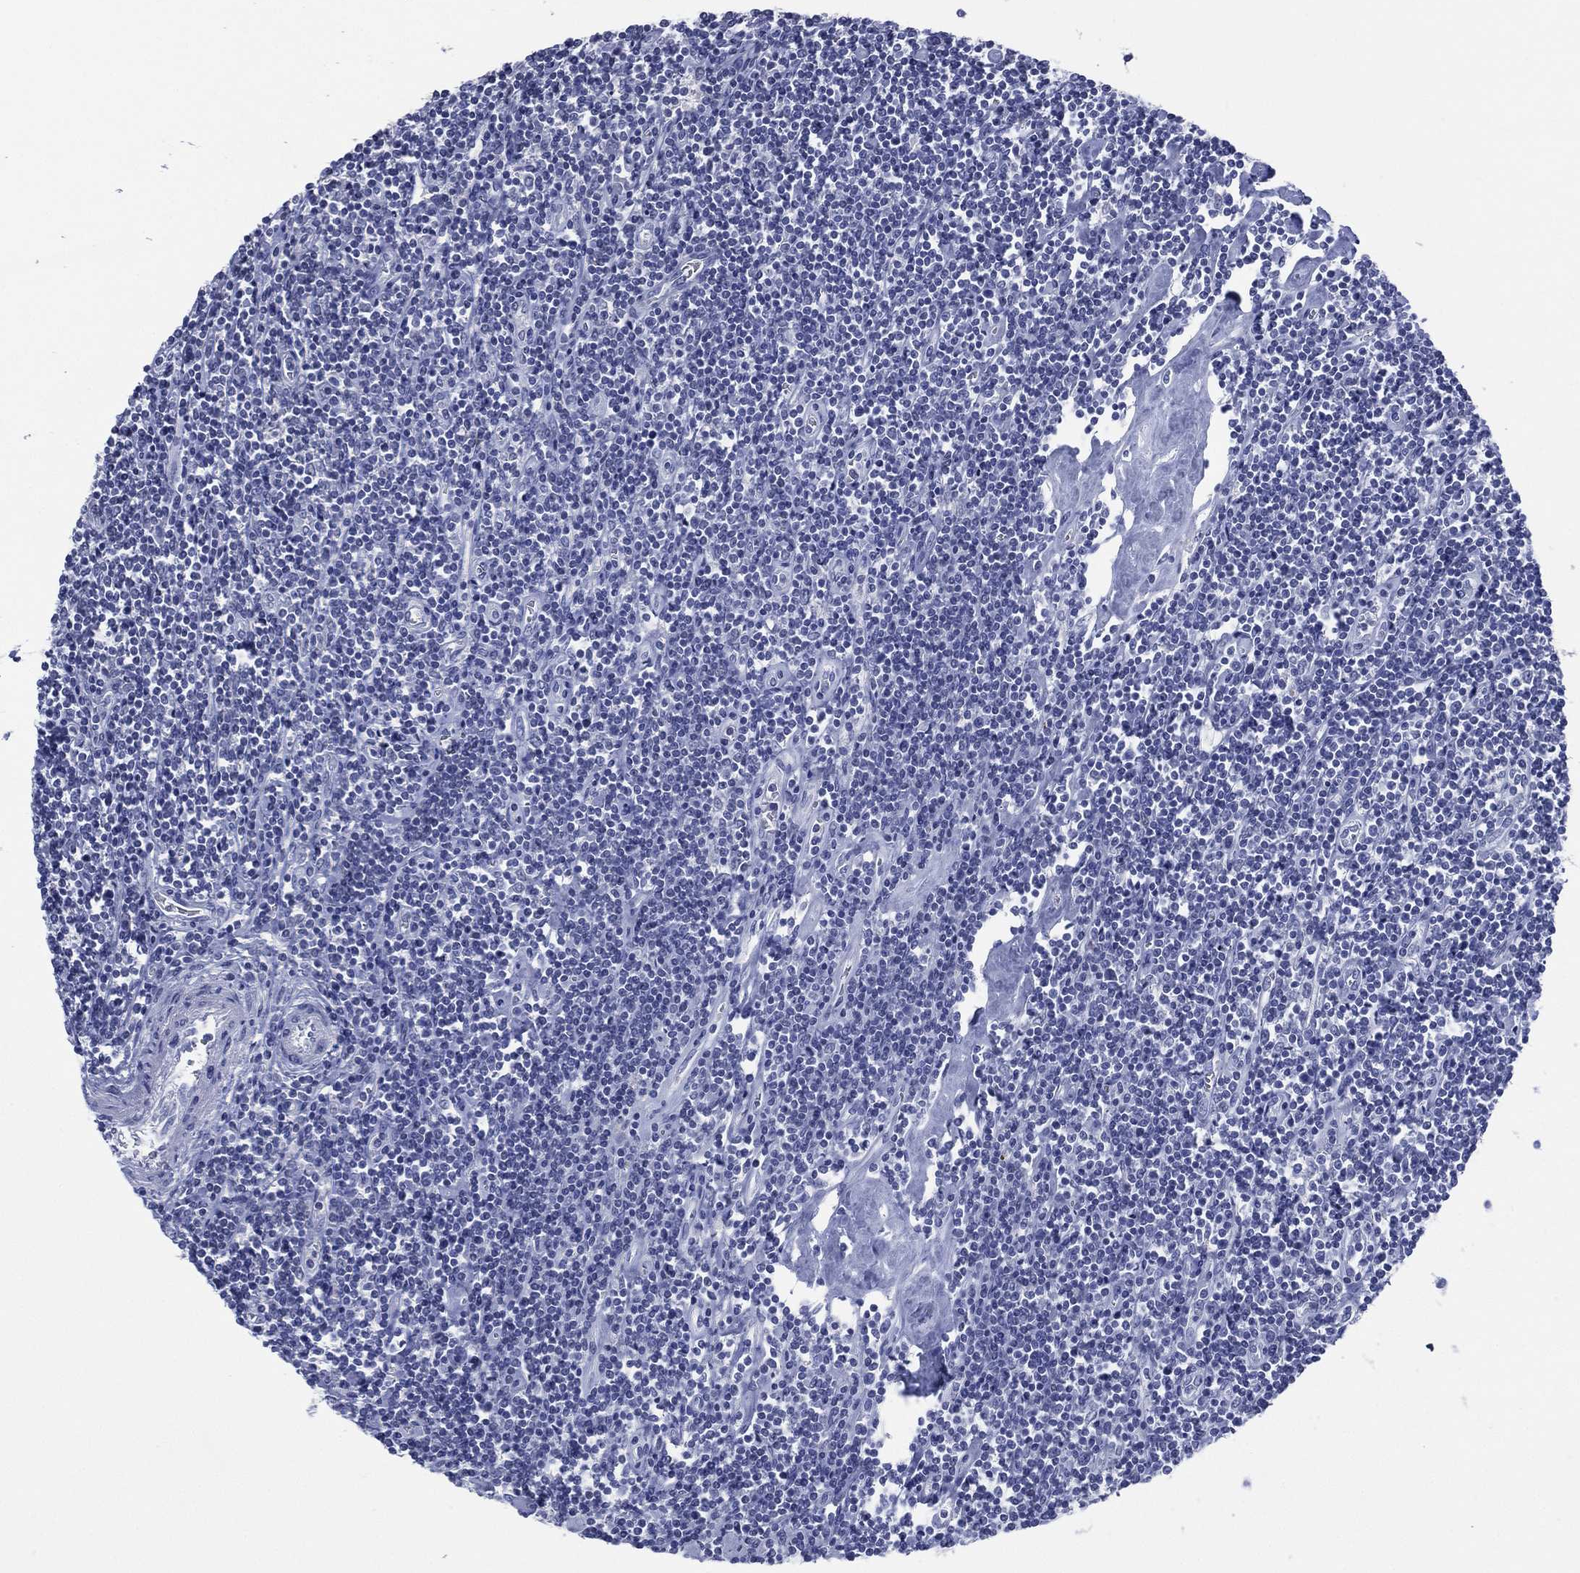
{"staining": {"intensity": "negative", "quantity": "none", "location": "none"}, "tissue": "lymphoma", "cell_type": "Tumor cells", "image_type": "cancer", "snomed": [{"axis": "morphology", "description": "Hodgkin's disease, NOS"}, {"axis": "topography", "description": "Lymph node"}], "caption": "Immunohistochemistry photomicrograph of neoplastic tissue: Hodgkin's disease stained with DAB exhibits no significant protein positivity in tumor cells. (Stains: DAB (3,3'-diaminobenzidine) immunohistochemistry (IHC) with hematoxylin counter stain, Microscopy: brightfield microscopy at high magnification).", "gene": "TMEM247", "patient": {"sex": "male", "age": 40}}